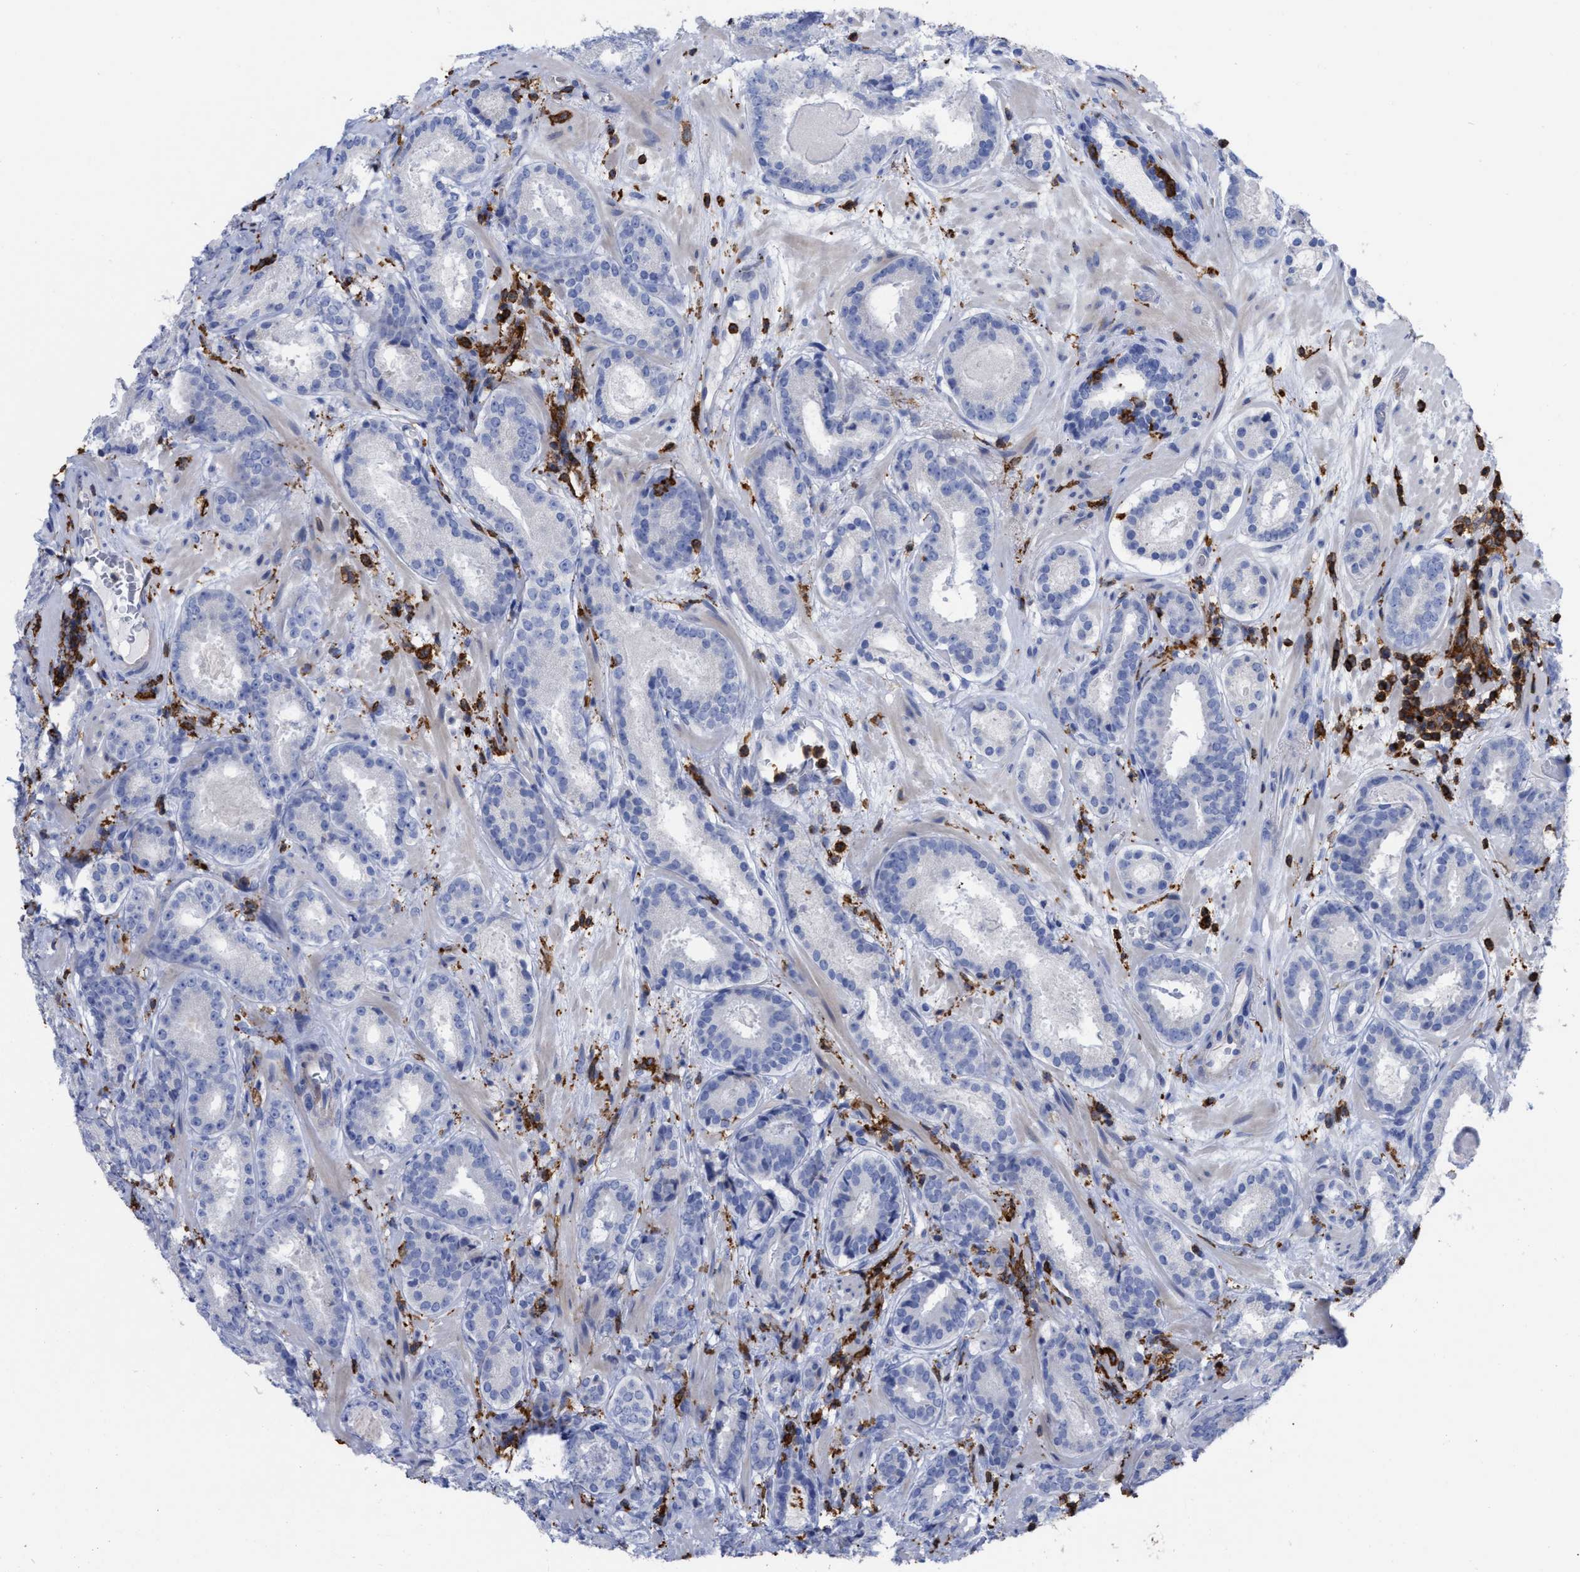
{"staining": {"intensity": "negative", "quantity": "none", "location": "none"}, "tissue": "prostate cancer", "cell_type": "Tumor cells", "image_type": "cancer", "snomed": [{"axis": "morphology", "description": "Adenocarcinoma, Low grade"}, {"axis": "topography", "description": "Prostate"}], "caption": "IHC of prostate cancer (low-grade adenocarcinoma) displays no positivity in tumor cells.", "gene": "HCLS1", "patient": {"sex": "male", "age": 69}}